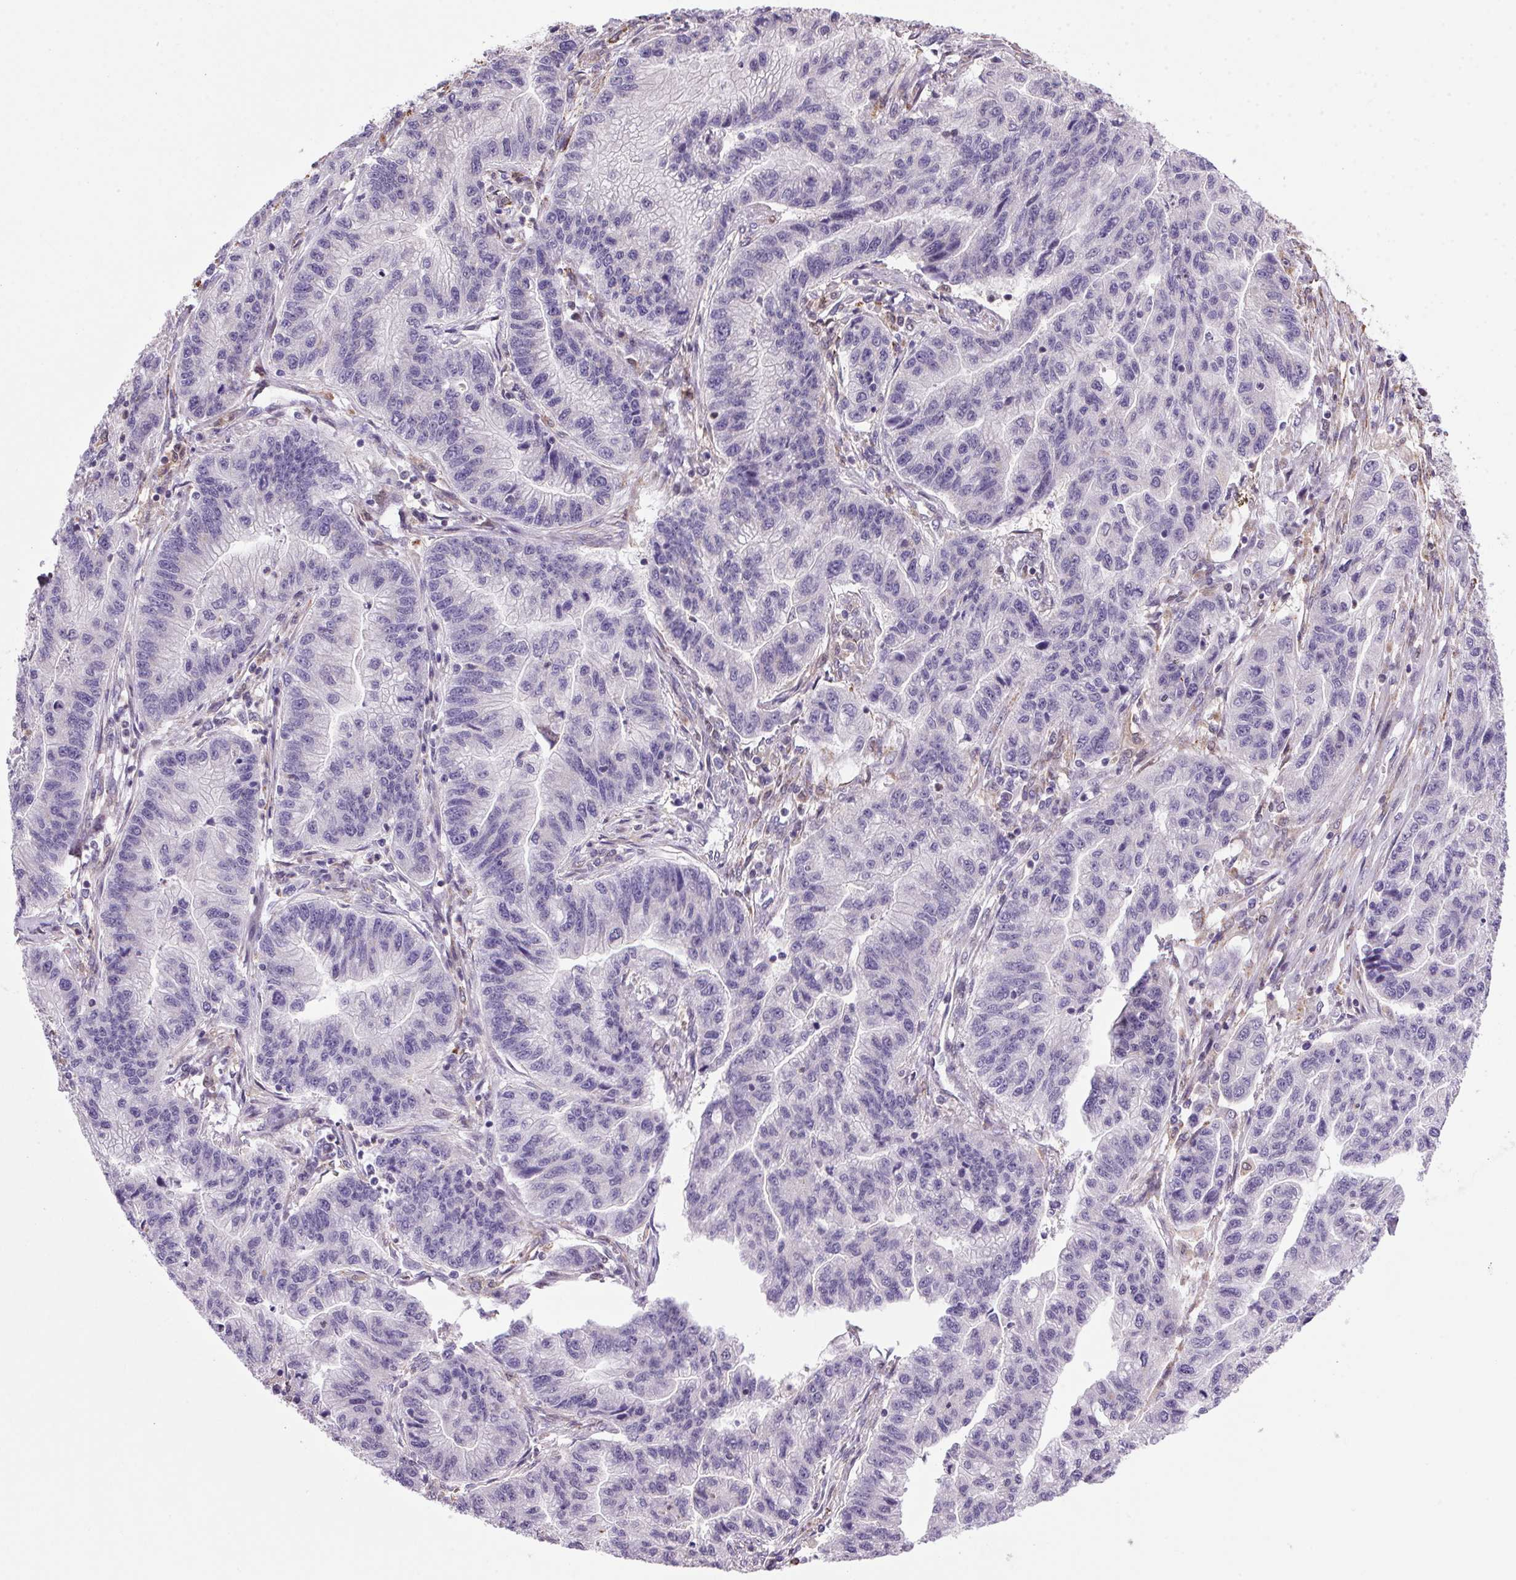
{"staining": {"intensity": "negative", "quantity": "none", "location": "none"}, "tissue": "stomach cancer", "cell_type": "Tumor cells", "image_type": "cancer", "snomed": [{"axis": "morphology", "description": "Adenocarcinoma, NOS"}, {"axis": "topography", "description": "Stomach"}], "caption": "DAB (3,3'-diaminobenzidine) immunohistochemical staining of stomach cancer reveals no significant staining in tumor cells.", "gene": "AKR1E2", "patient": {"sex": "male", "age": 83}}